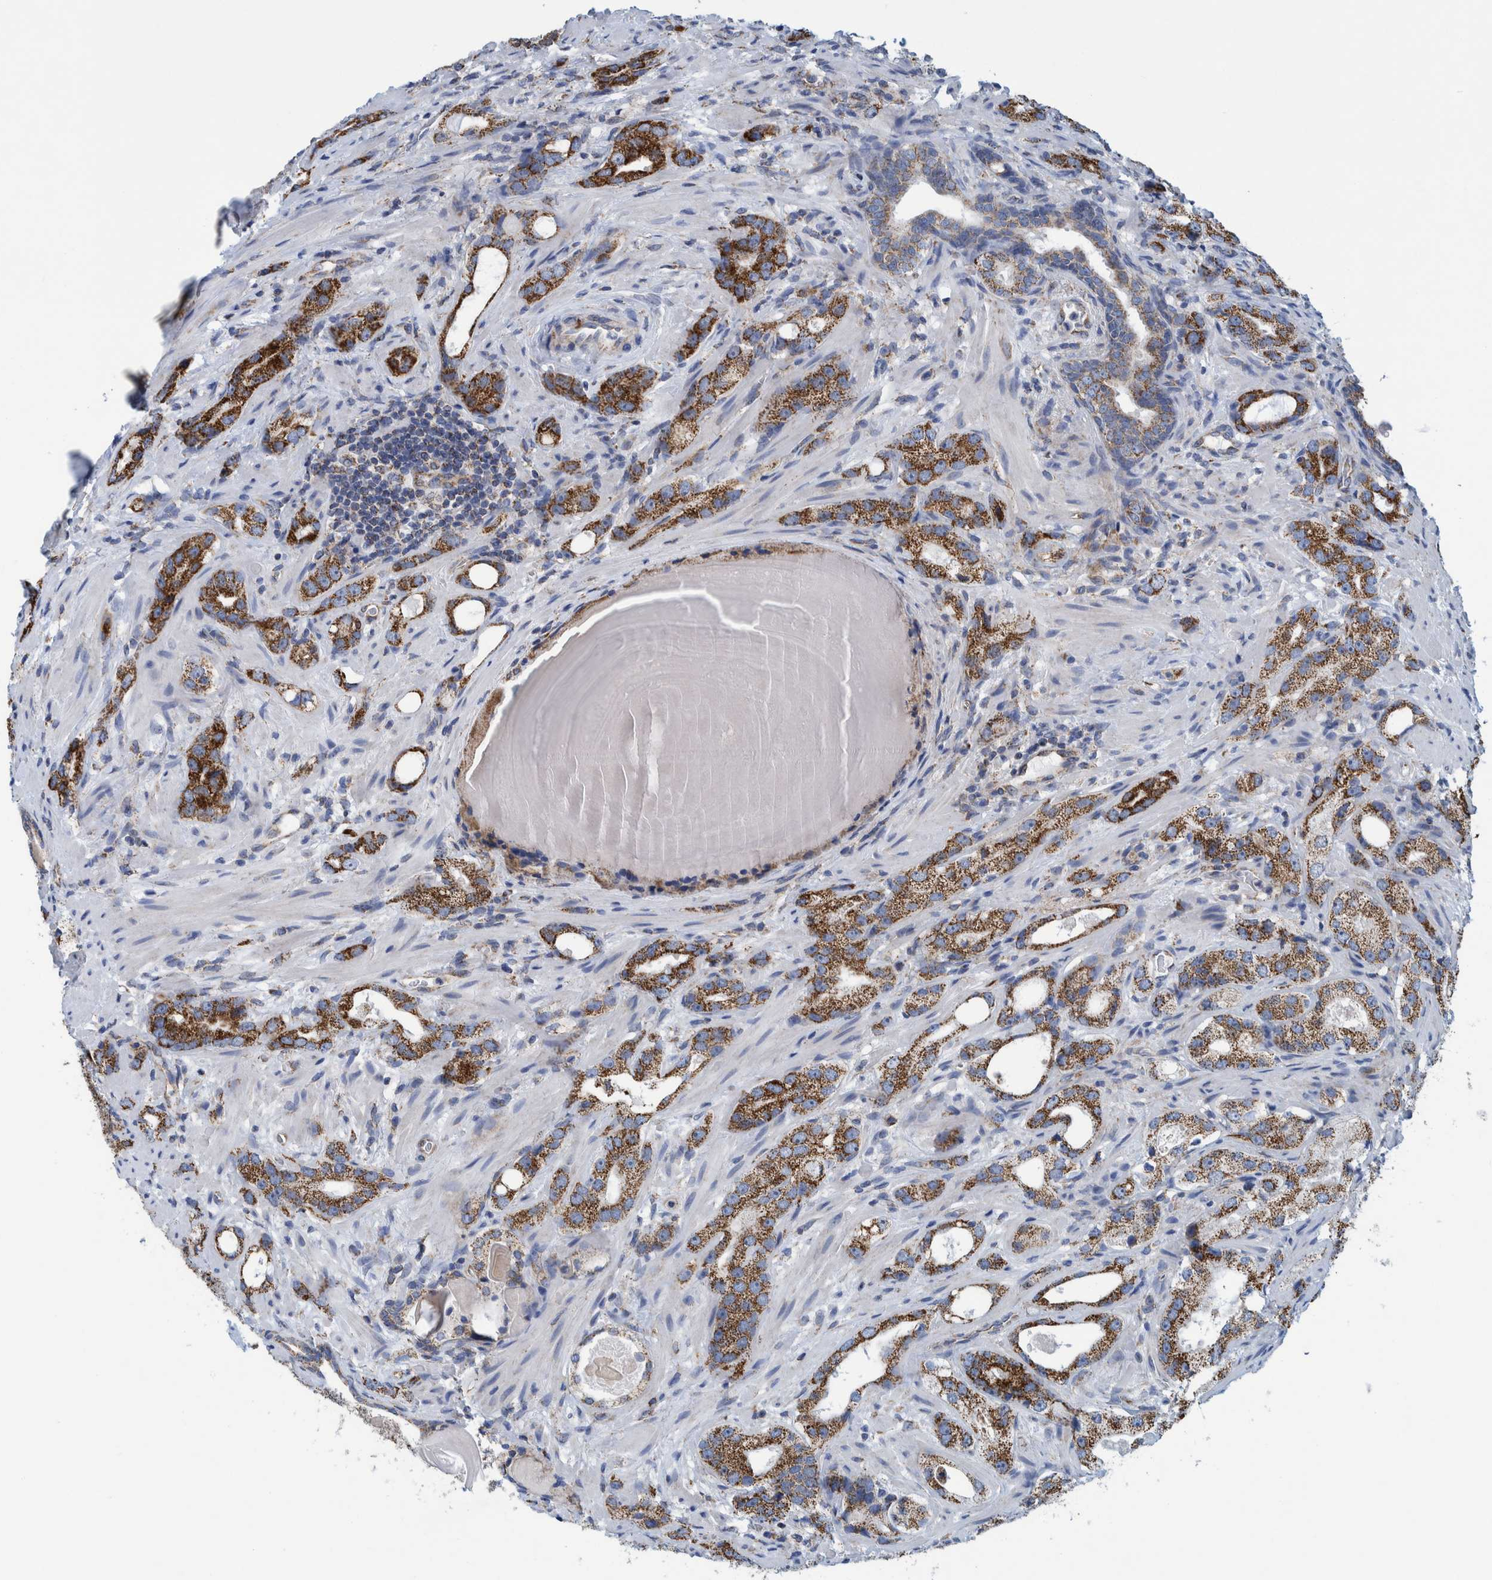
{"staining": {"intensity": "strong", "quantity": ">75%", "location": "cytoplasmic/membranous"}, "tissue": "prostate cancer", "cell_type": "Tumor cells", "image_type": "cancer", "snomed": [{"axis": "morphology", "description": "Adenocarcinoma, High grade"}, {"axis": "topography", "description": "Prostate"}], "caption": "This is an image of immunohistochemistry staining of prostate cancer (high-grade adenocarcinoma), which shows strong staining in the cytoplasmic/membranous of tumor cells.", "gene": "MRPS7", "patient": {"sex": "male", "age": 63}}